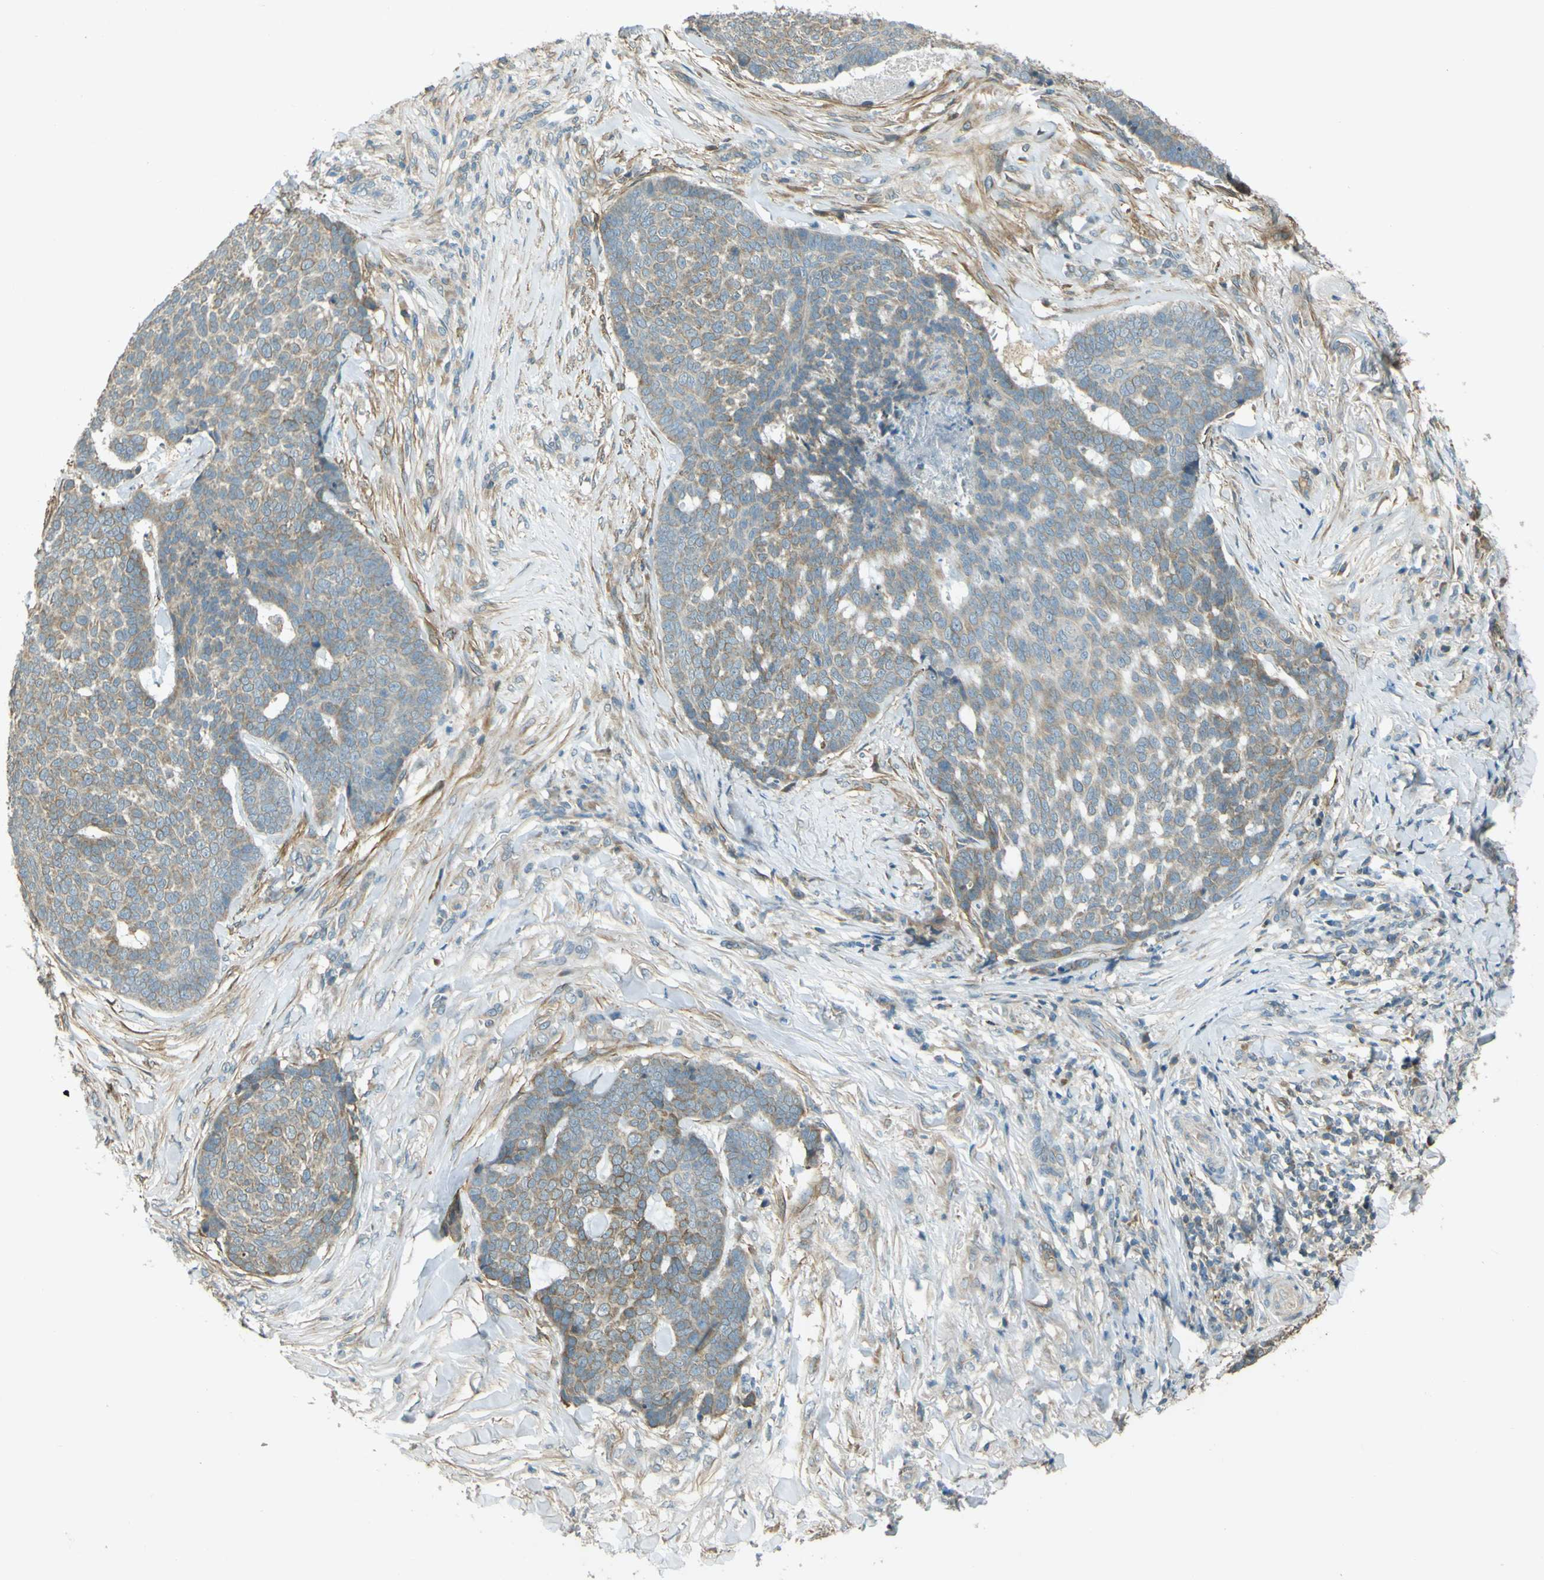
{"staining": {"intensity": "weak", "quantity": ">75%", "location": "cytoplasmic/membranous"}, "tissue": "skin cancer", "cell_type": "Tumor cells", "image_type": "cancer", "snomed": [{"axis": "morphology", "description": "Basal cell carcinoma"}, {"axis": "topography", "description": "Skin"}], "caption": "Protein expression analysis of skin basal cell carcinoma reveals weak cytoplasmic/membranous staining in approximately >75% of tumor cells.", "gene": "LPCAT1", "patient": {"sex": "male", "age": 84}}